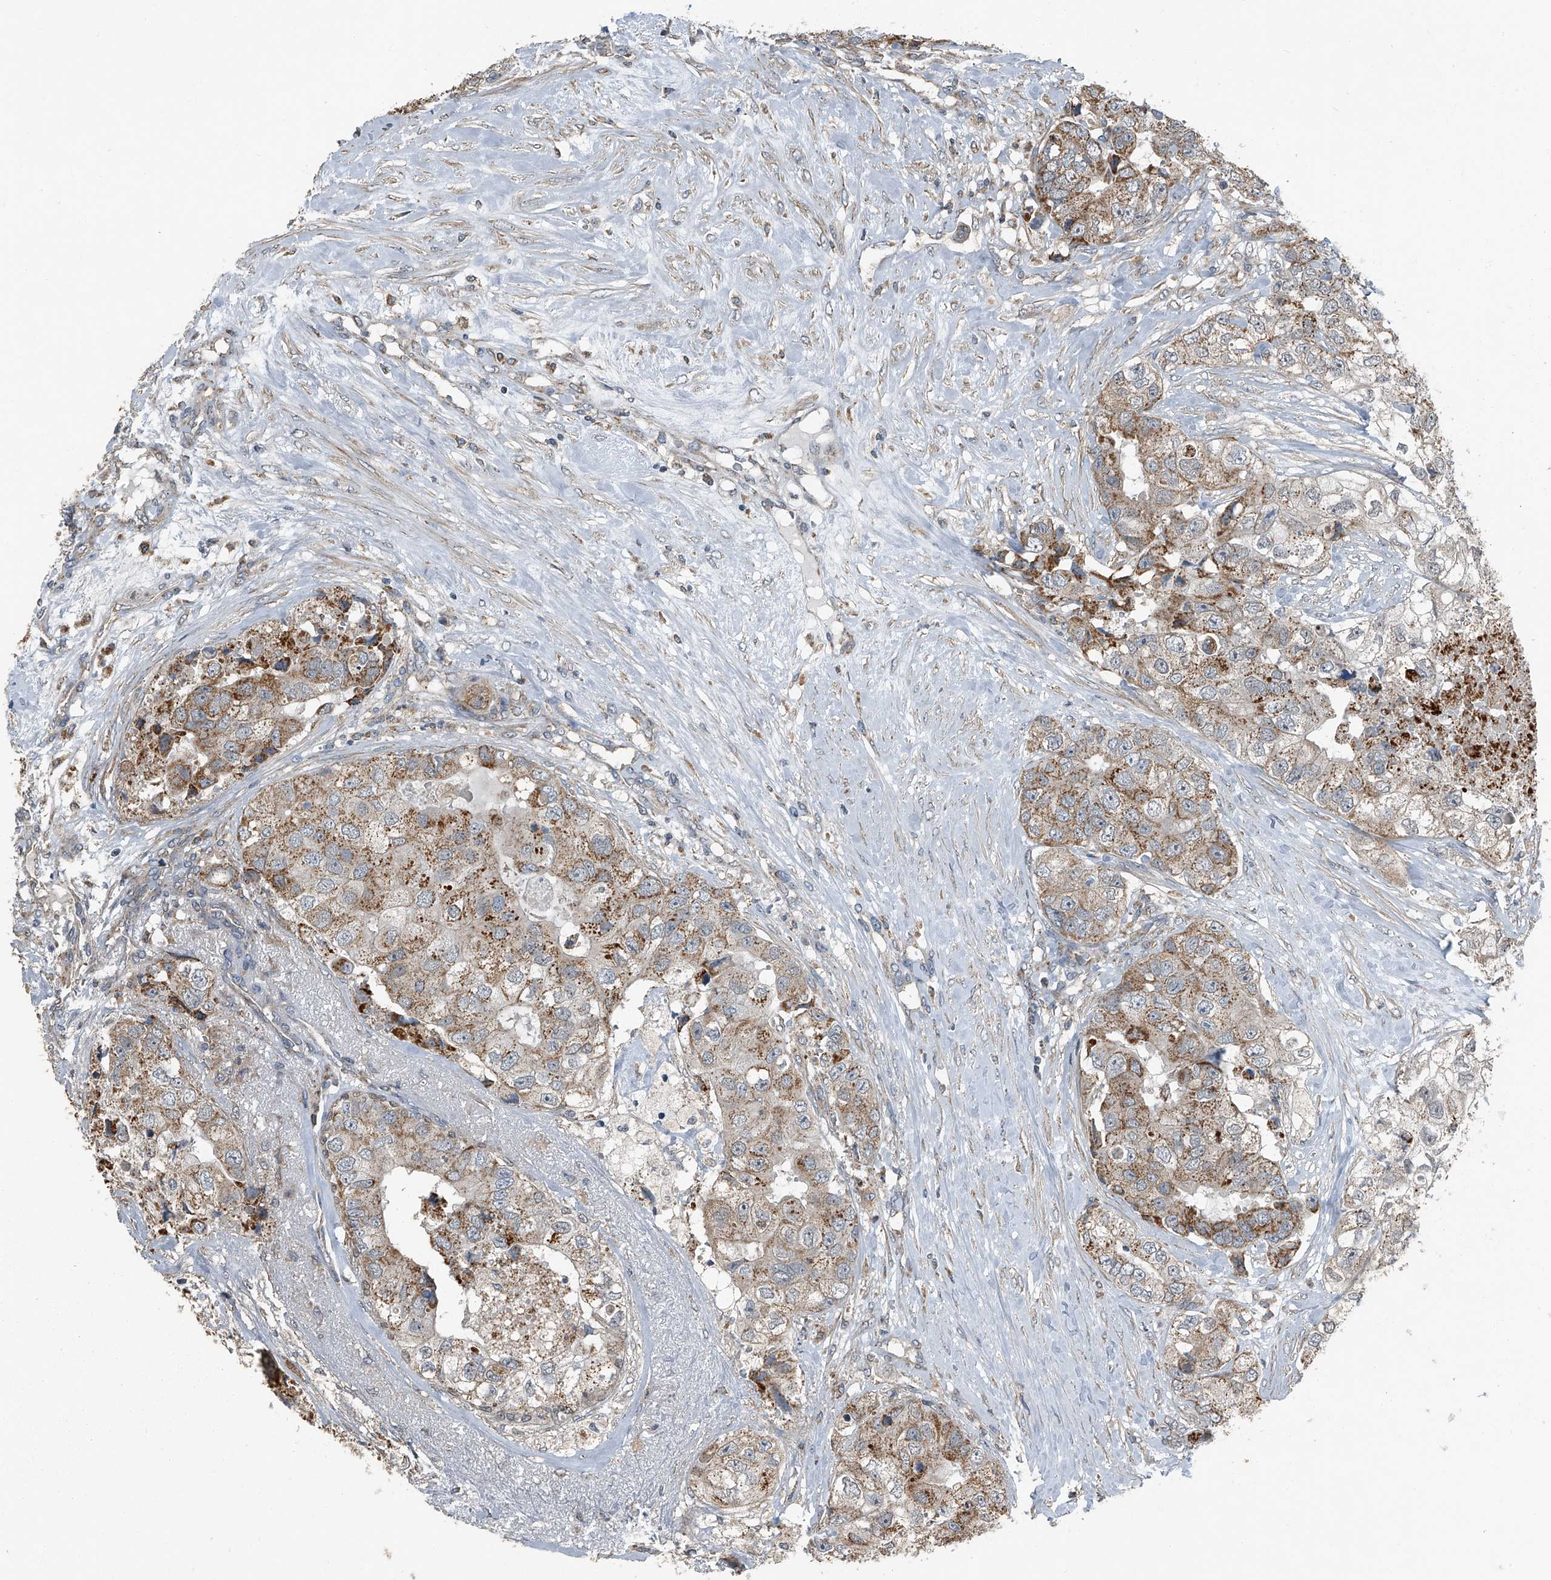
{"staining": {"intensity": "moderate", "quantity": ">75%", "location": "cytoplasmic/membranous"}, "tissue": "breast cancer", "cell_type": "Tumor cells", "image_type": "cancer", "snomed": [{"axis": "morphology", "description": "Duct carcinoma"}, {"axis": "topography", "description": "Breast"}], "caption": "A micrograph of breast invasive ductal carcinoma stained for a protein exhibits moderate cytoplasmic/membranous brown staining in tumor cells.", "gene": "CHRNA7", "patient": {"sex": "female", "age": 62}}